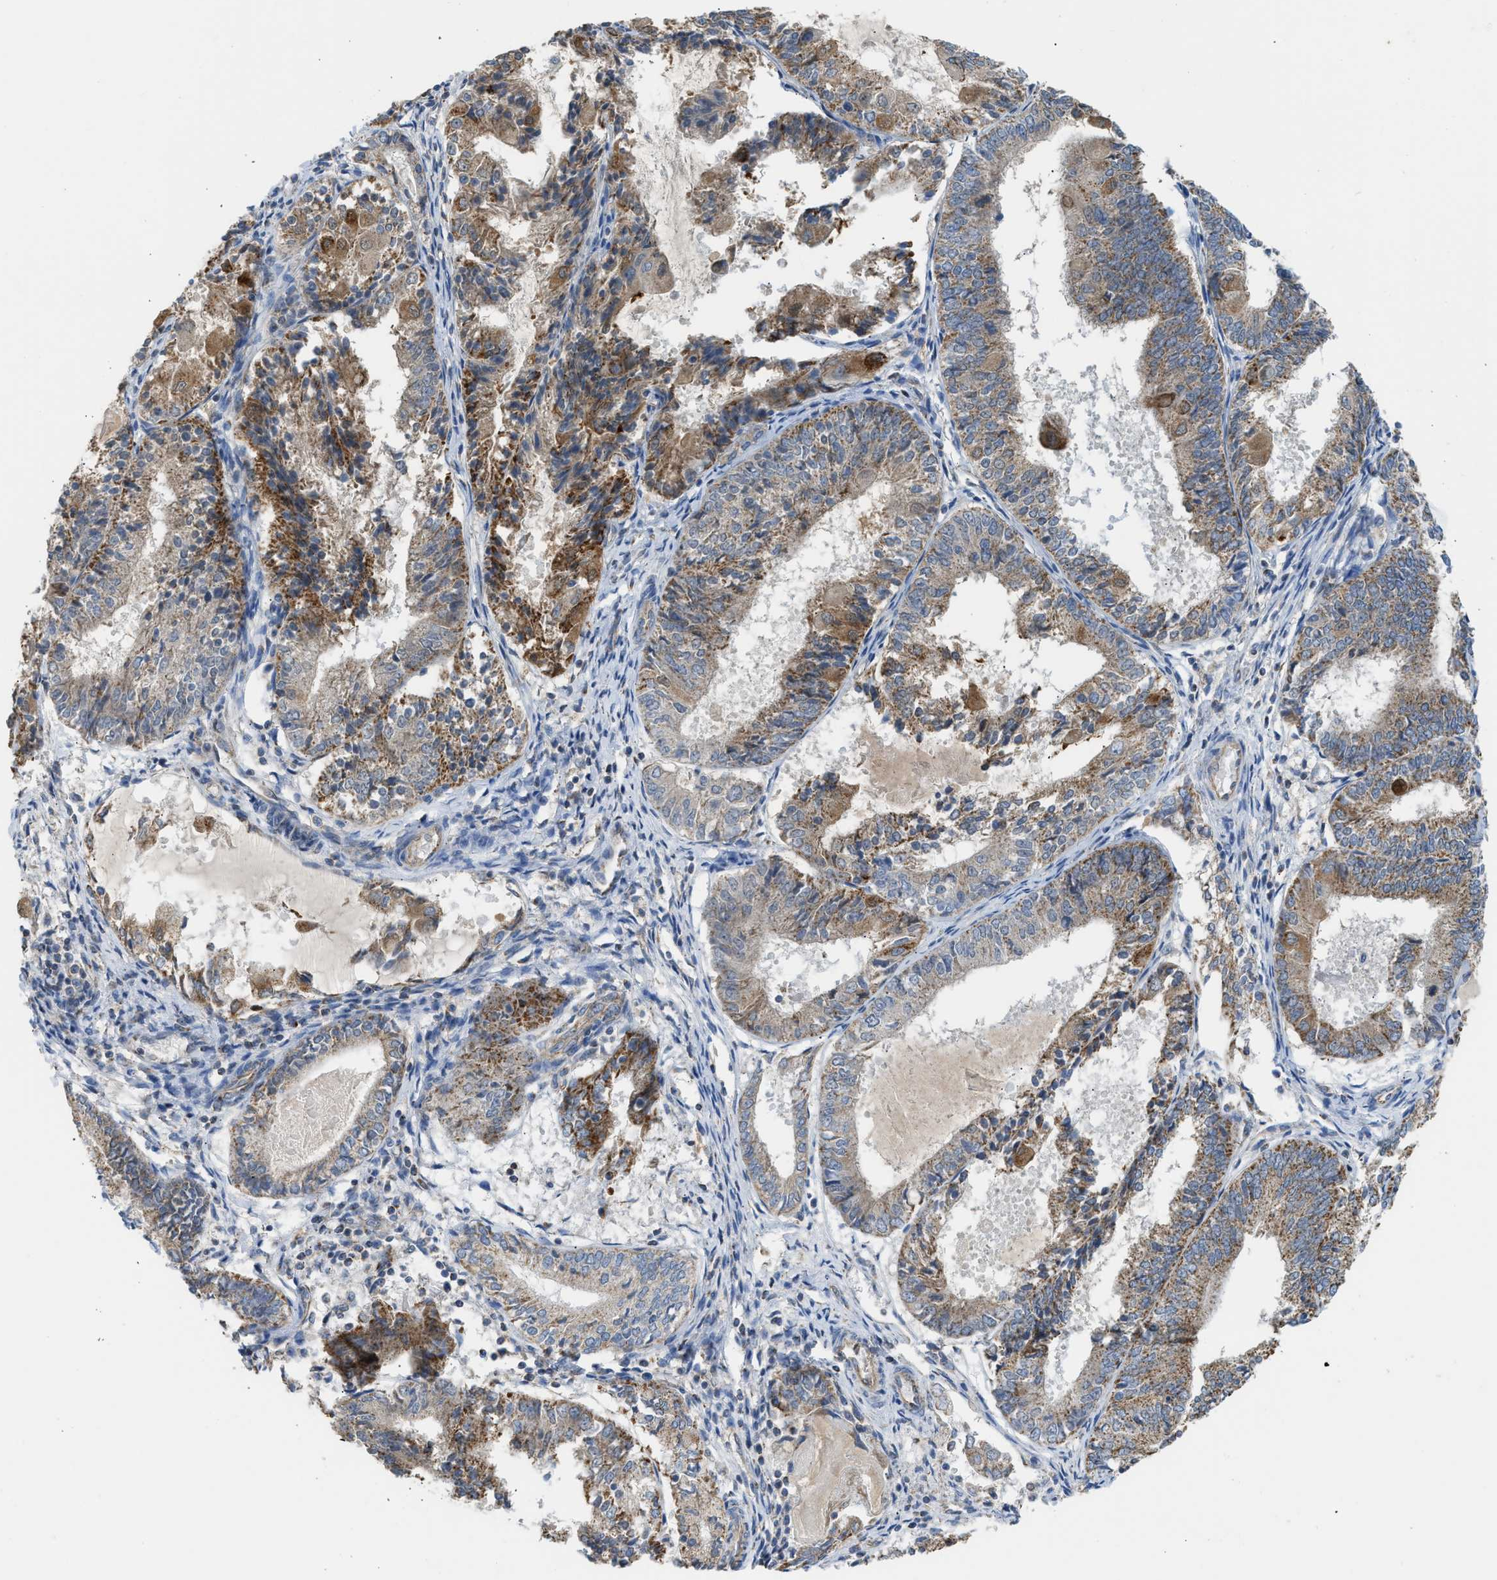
{"staining": {"intensity": "moderate", "quantity": "25%-75%", "location": "cytoplasmic/membranous"}, "tissue": "endometrial cancer", "cell_type": "Tumor cells", "image_type": "cancer", "snomed": [{"axis": "morphology", "description": "Adenocarcinoma, NOS"}, {"axis": "topography", "description": "Endometrium"}], "caption": "Tumor cells reveal medium levels of moderate cytoplasmic/membranous staining in approximately 25%-75% of cells in endometrial cancer.", "gene": "GOT2", "patient": {"sex": "female", "age": 81}}